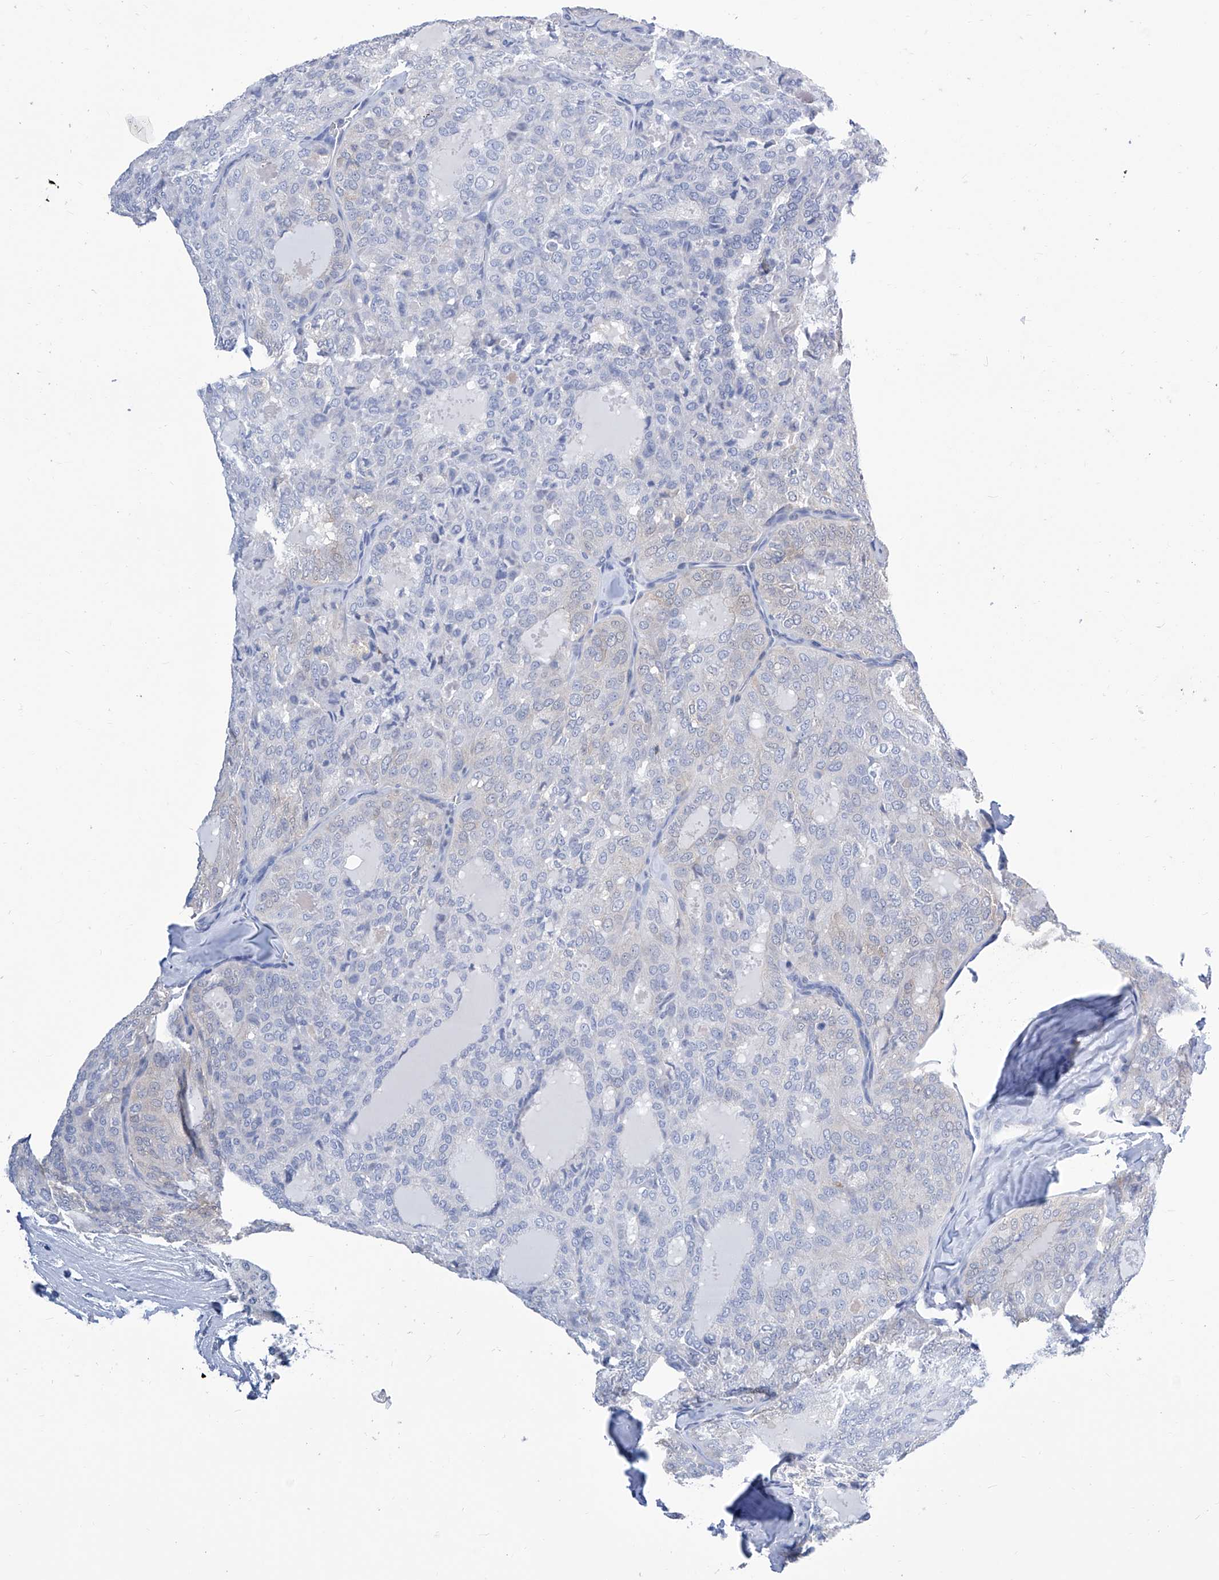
{"staining": {"intensity": "negative", "quantity": "none", "location": "none"}, "tissue": "thyroid cancer", "cell_type": "Tumor cells", "image_type": "cancer", "snomed": [{"axis": "morphology", "description": "Follicular adenoma carcinoma, NOS"}, {"axis": "topography", "description": "Thyroid gland"}], "caption": "Tumor cells show no significant staining in thyroid cancer (follicular adenoma carcinoma).", "gene": "IMPA2", "patient": {"sex": "male", "age": 75}}